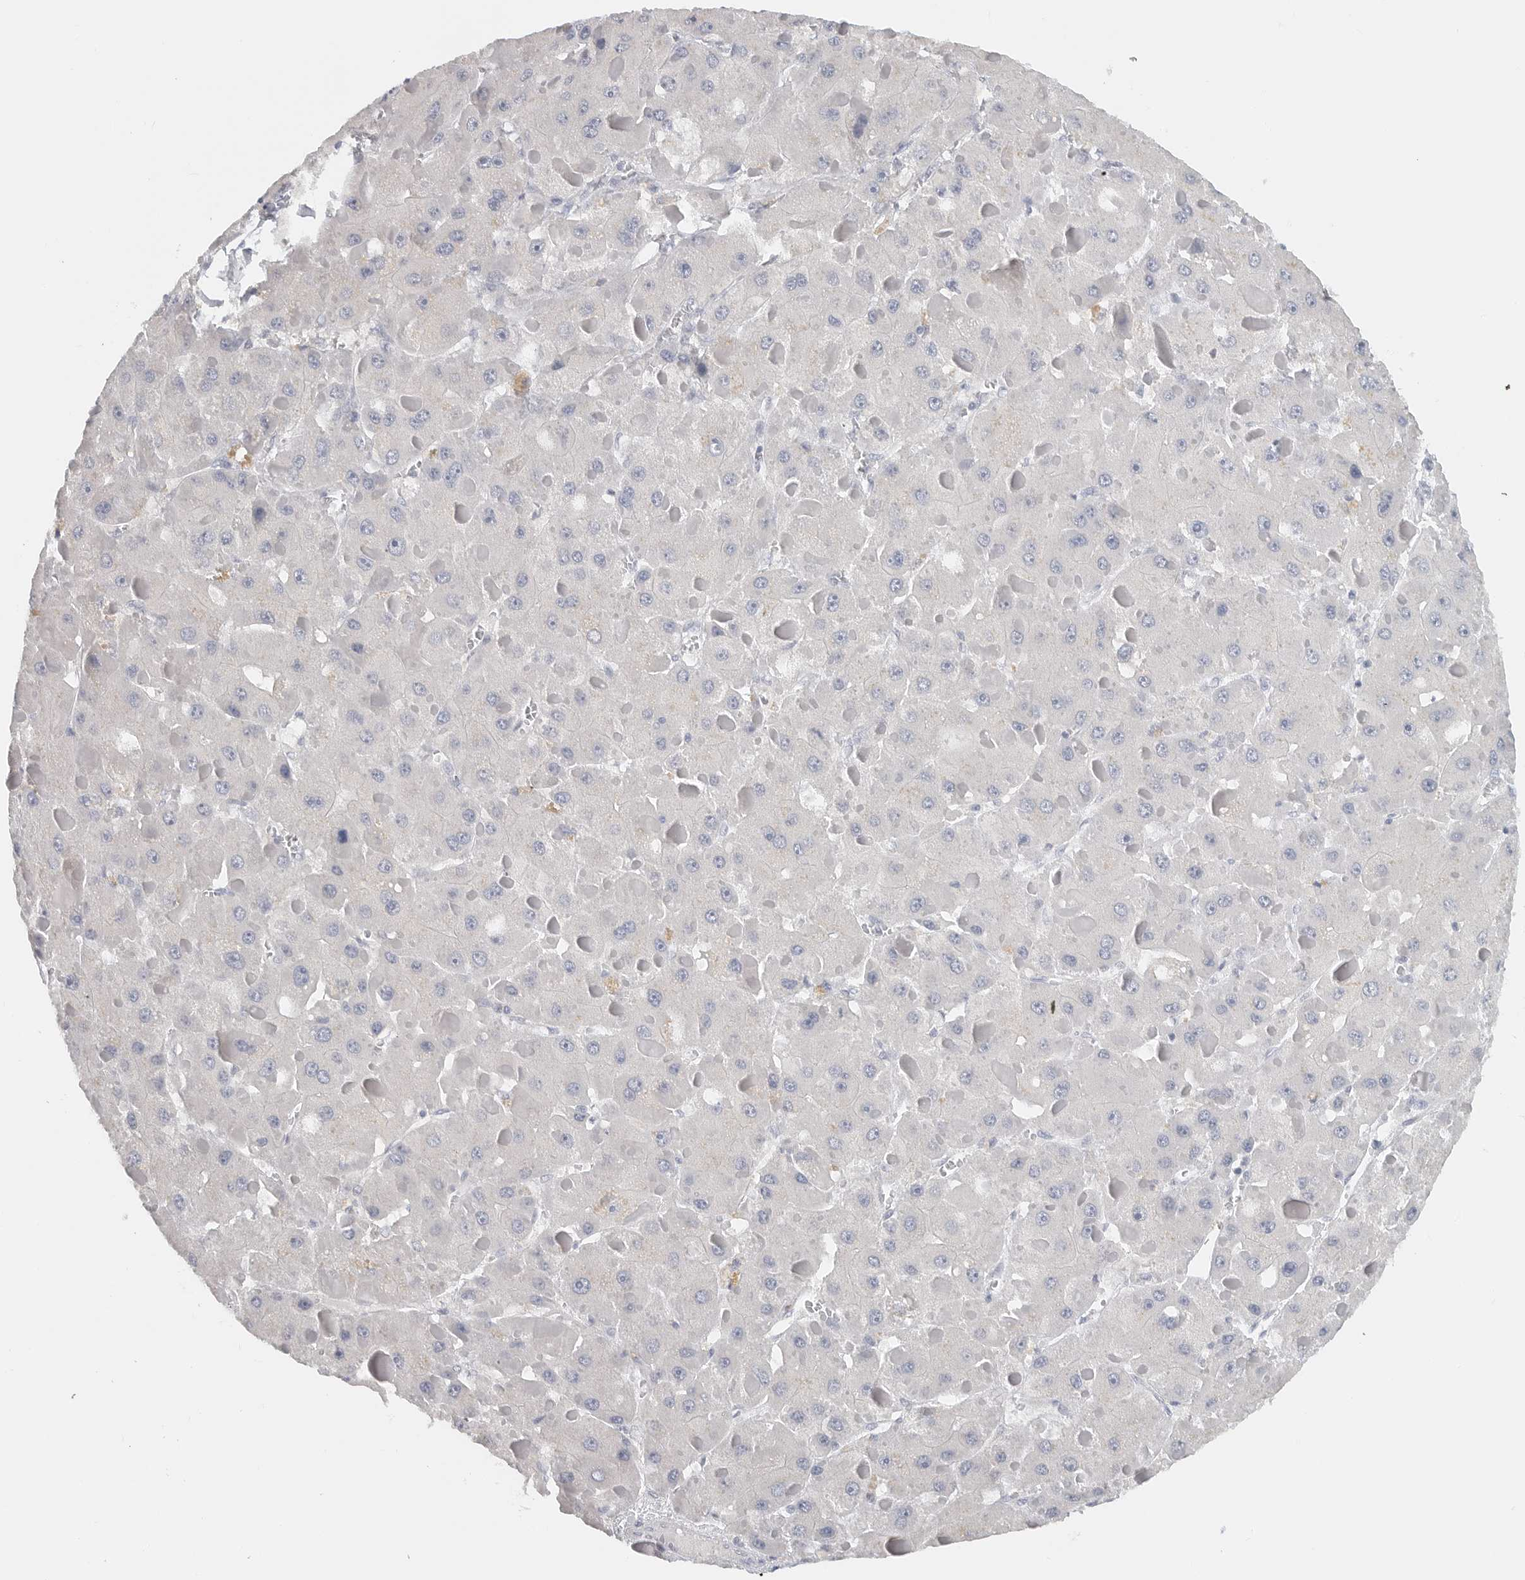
{"staining": {"intensity": "negative", "quantity": "none", "location": "none"}, "tissue": "liver cancer", "cell_type": "Tumor cells", "image_type": "cancer", "snomed": [{"axis": "morphology", "description": "Carcinoma, Hepatocellular, NOS"}, {"axis": "topography", "description": "Liver"}], "caption": "This is an IHC histopathology image of hepatocellular carcinoma (liver). There is no staining in tumor cells.", "gene": "PAM", "patient": {"sex": "female", "age": 73}}